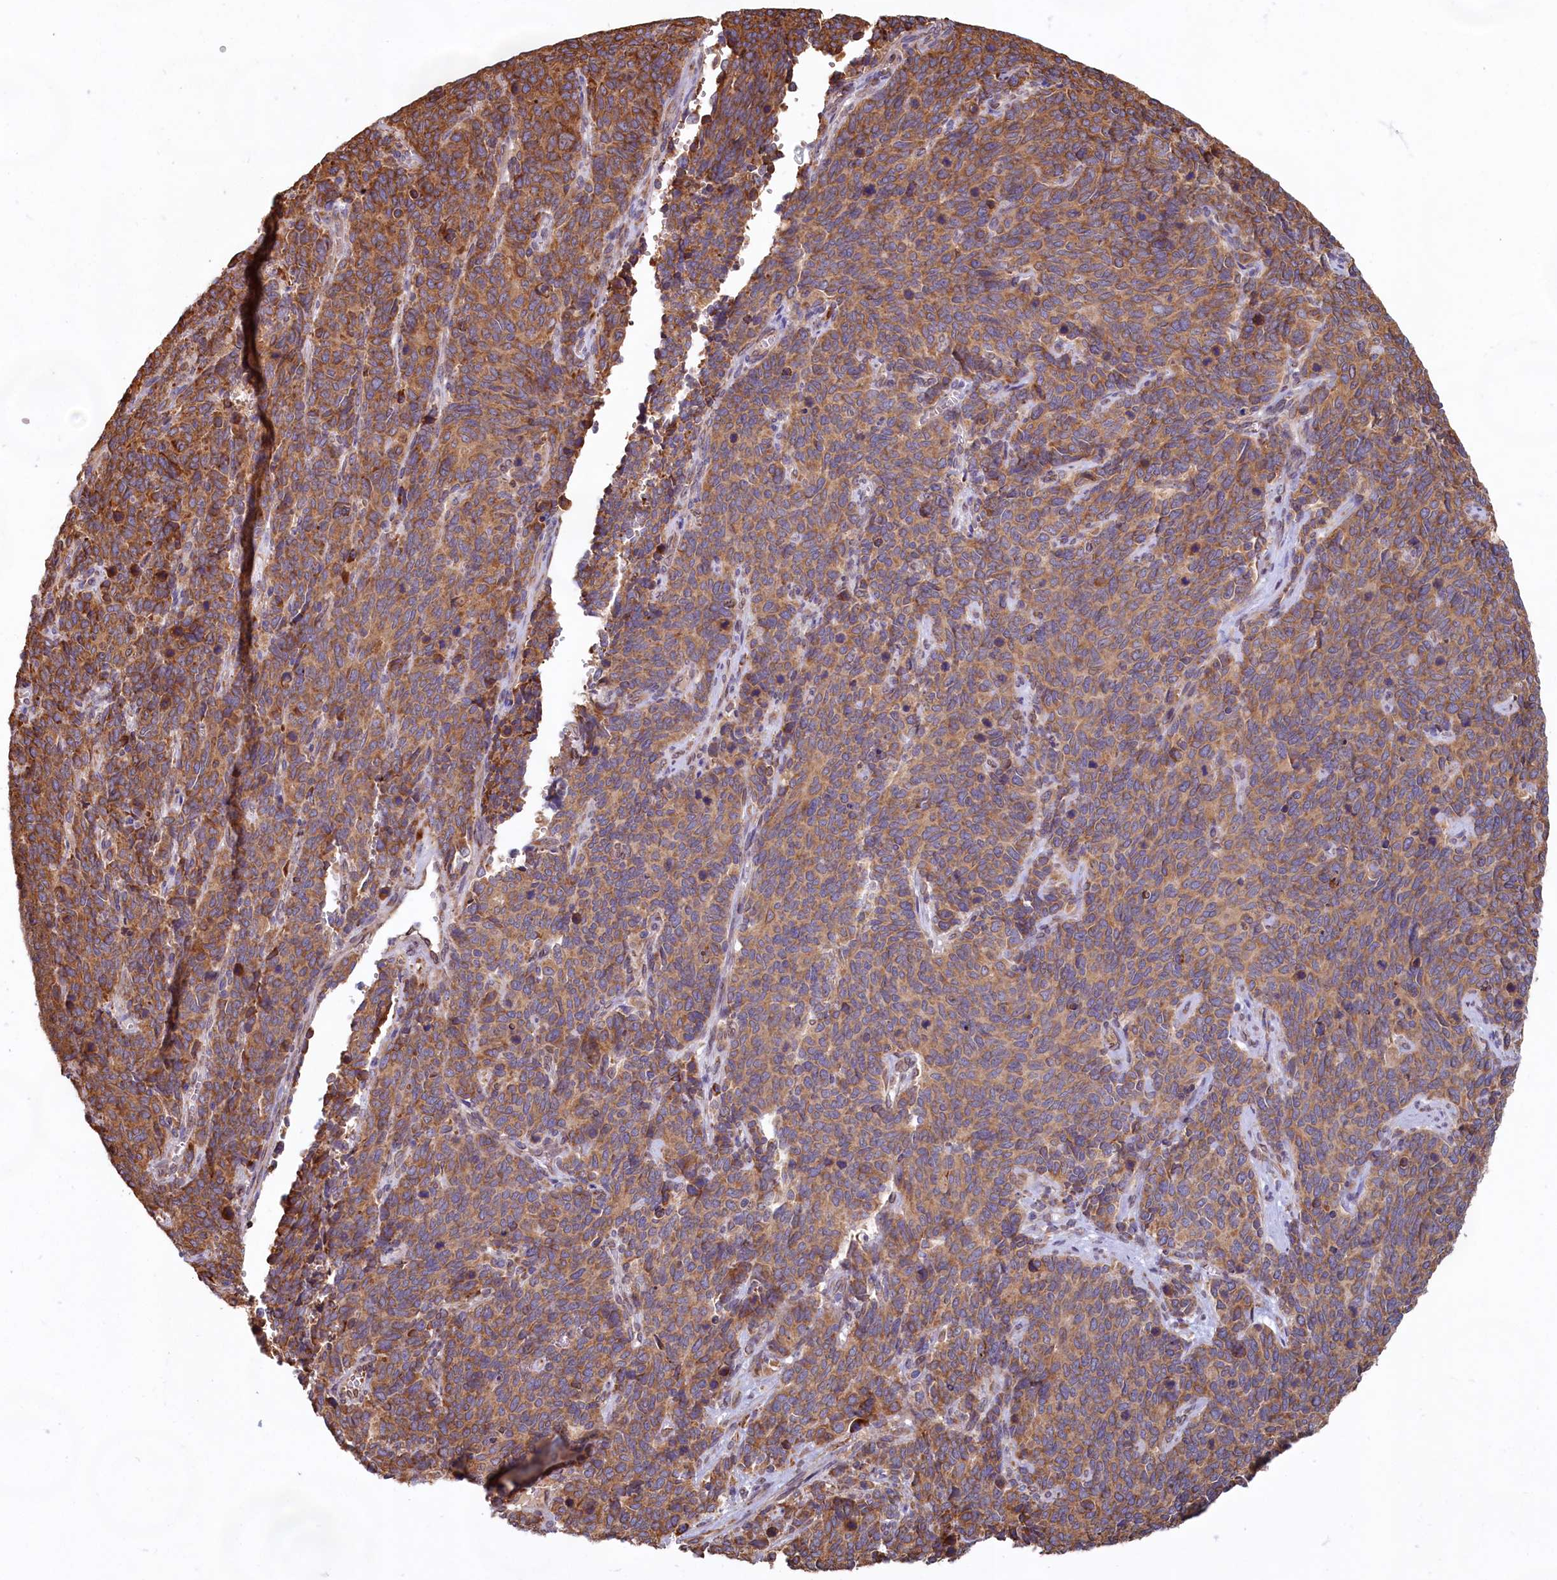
{"staining": {"intensity": "strong", "quantity": ">75%", "location": "cytoplasmic/membranous"}, "tissue": "cervical cancer", "cell_type": "Tumor cells", "image_type": "cancer", "snomed": [{"axis": "morphology", "description": "Squamous cell carcinoma, NOS"}, {"axis": "topography", "description": "Cervix"}], "caption": "Approximately >75% of tumor cells in human cervical cancer (squamous cell carcinoma) exhibit strong cytoplasmic/membranous protein staining as visualized by brown immunohistochemical staining.", "gene": "TBC1D19", "patient": {"sex": "female", "age": 60}}